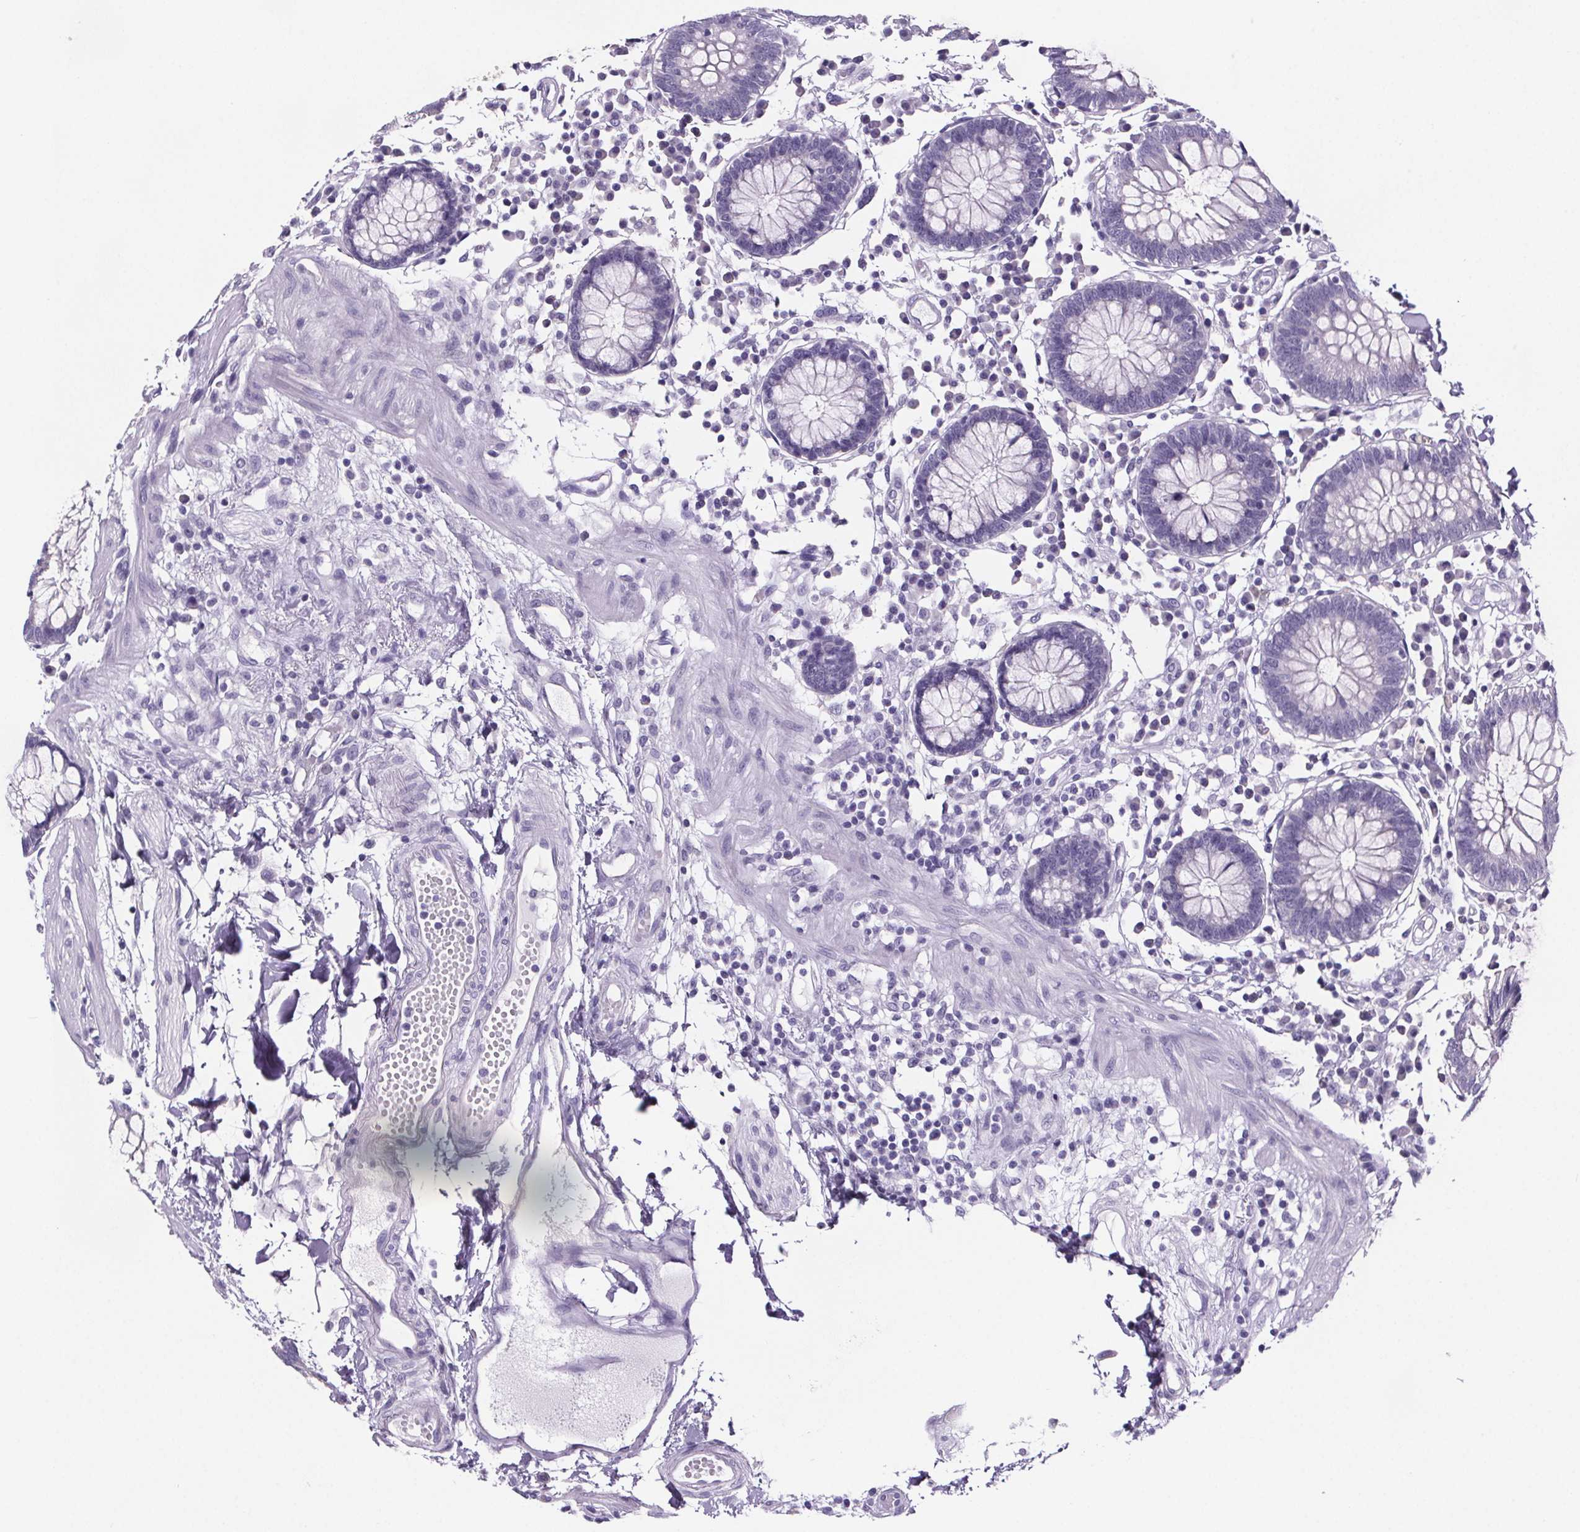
{"staining": {"intensity": "negative", "quantity": "none", "location": "none"}, "tissue": "colon", "cell_type": "Endothelial cells", "image_type": "normal", "snomed": [{"axis": "morphology", "description": "Normal tissue, NOS"}, {"axis": "morphology", "description": "Adenocarcinoma, NOS"}, {"axis": "topography", "description": "Colon"}], "caption": "Immunohistochemical staining of benign colon shows no significant positivity in endothelial cells.", "gene": "CUBN", "patient": {"sex": "male", "age": 83}}